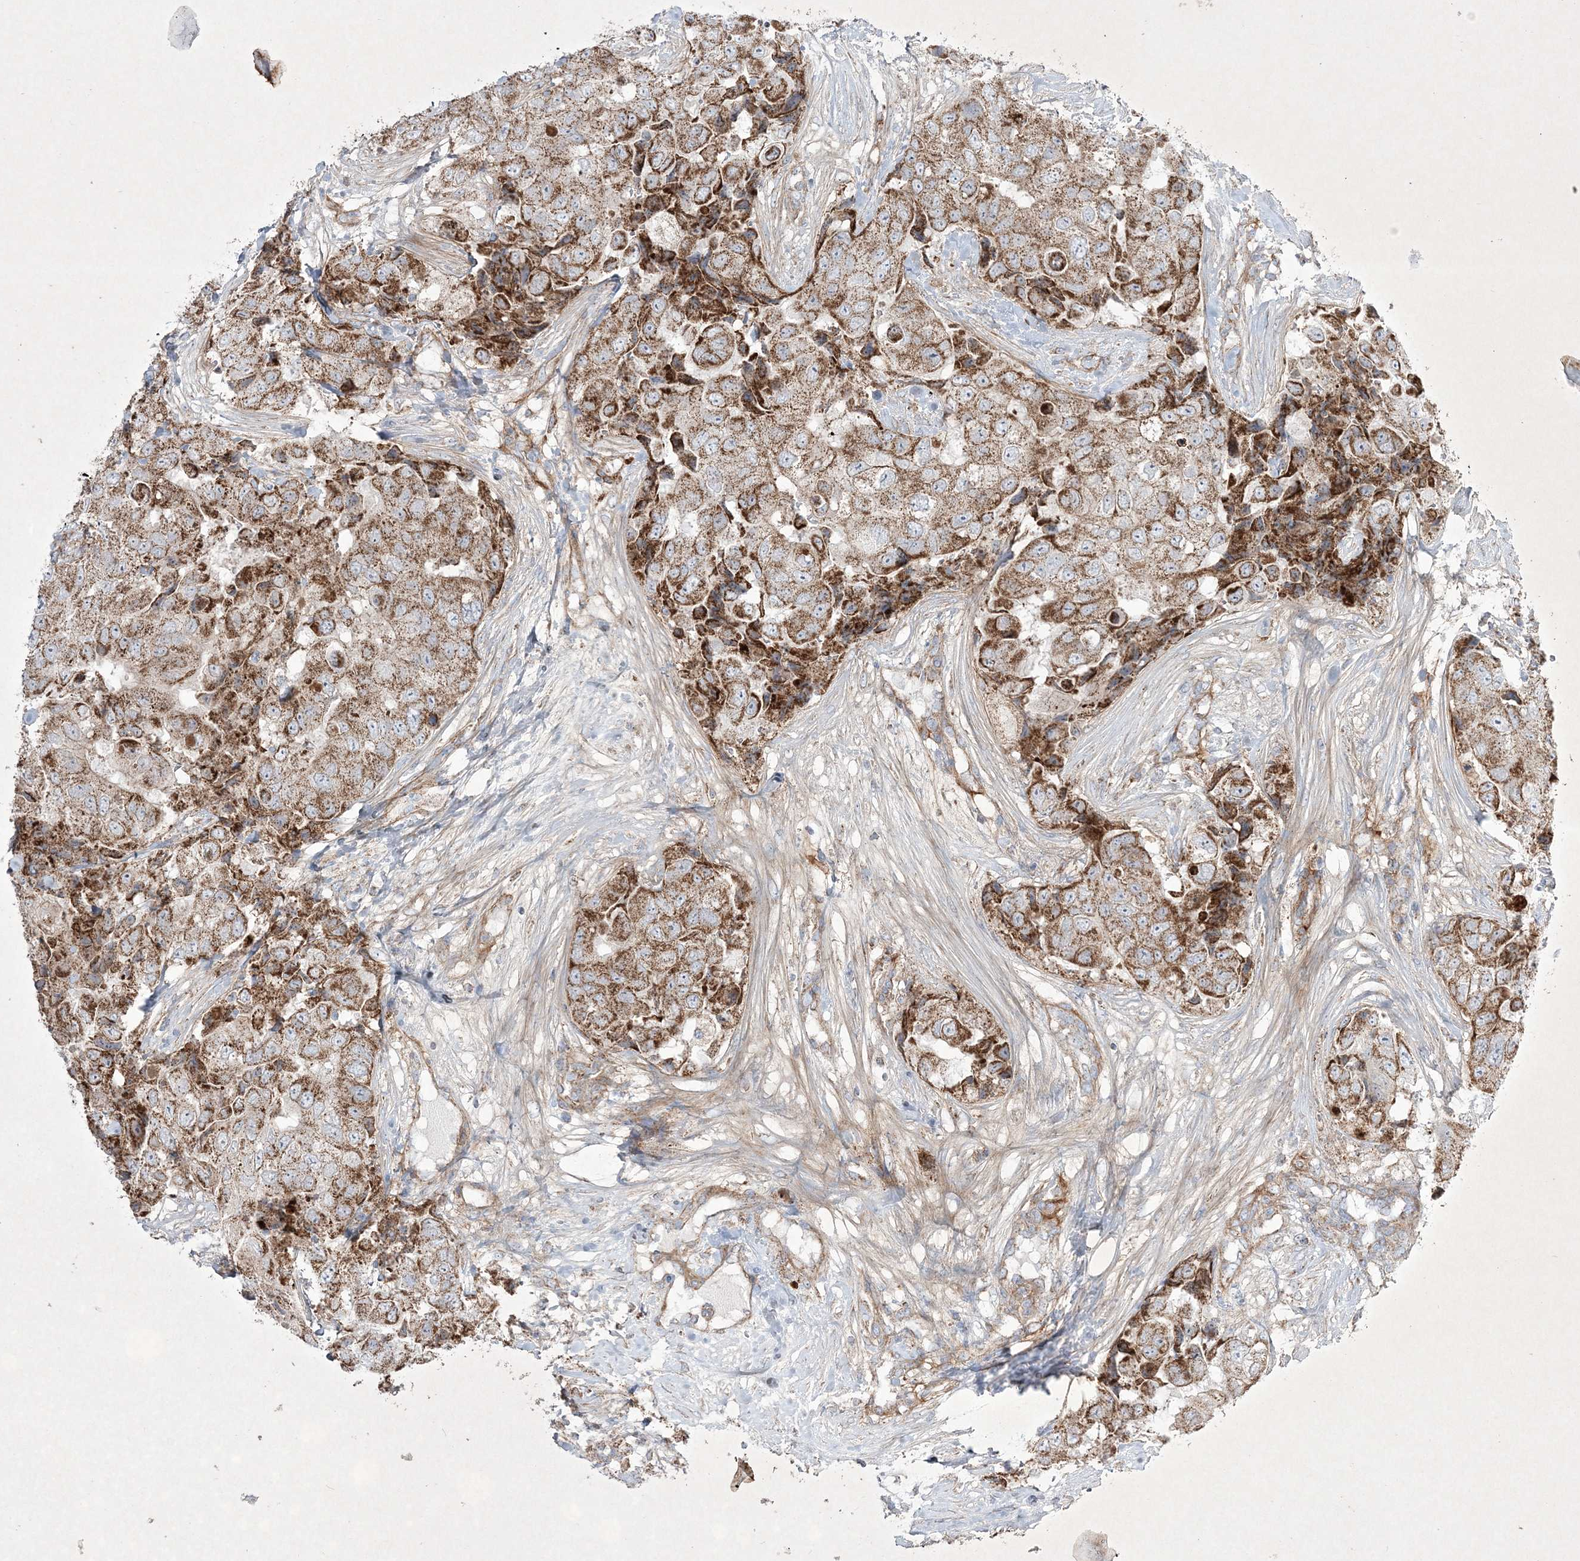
{"staining": {"intensity": "moderate", "quantity": ">75%", "location": "cytoplasmic/membranous"}, "tissue": "breast cancer", "cell_type": "Tumor cells", "image_type": "cancer", "snomed": [{"axis": "morphology", "description": "Duct carcinoma"}, {"axis": "topography", "description": "Breast"}], "caption": "Protein analysis of breast intraductal carcinoma tissue exhibits moderate cytoplasmic/membranous expression in about >75% of tumor cells.", "gene": "RICTOR", "patient": {"sex": "female", "age": 62}}